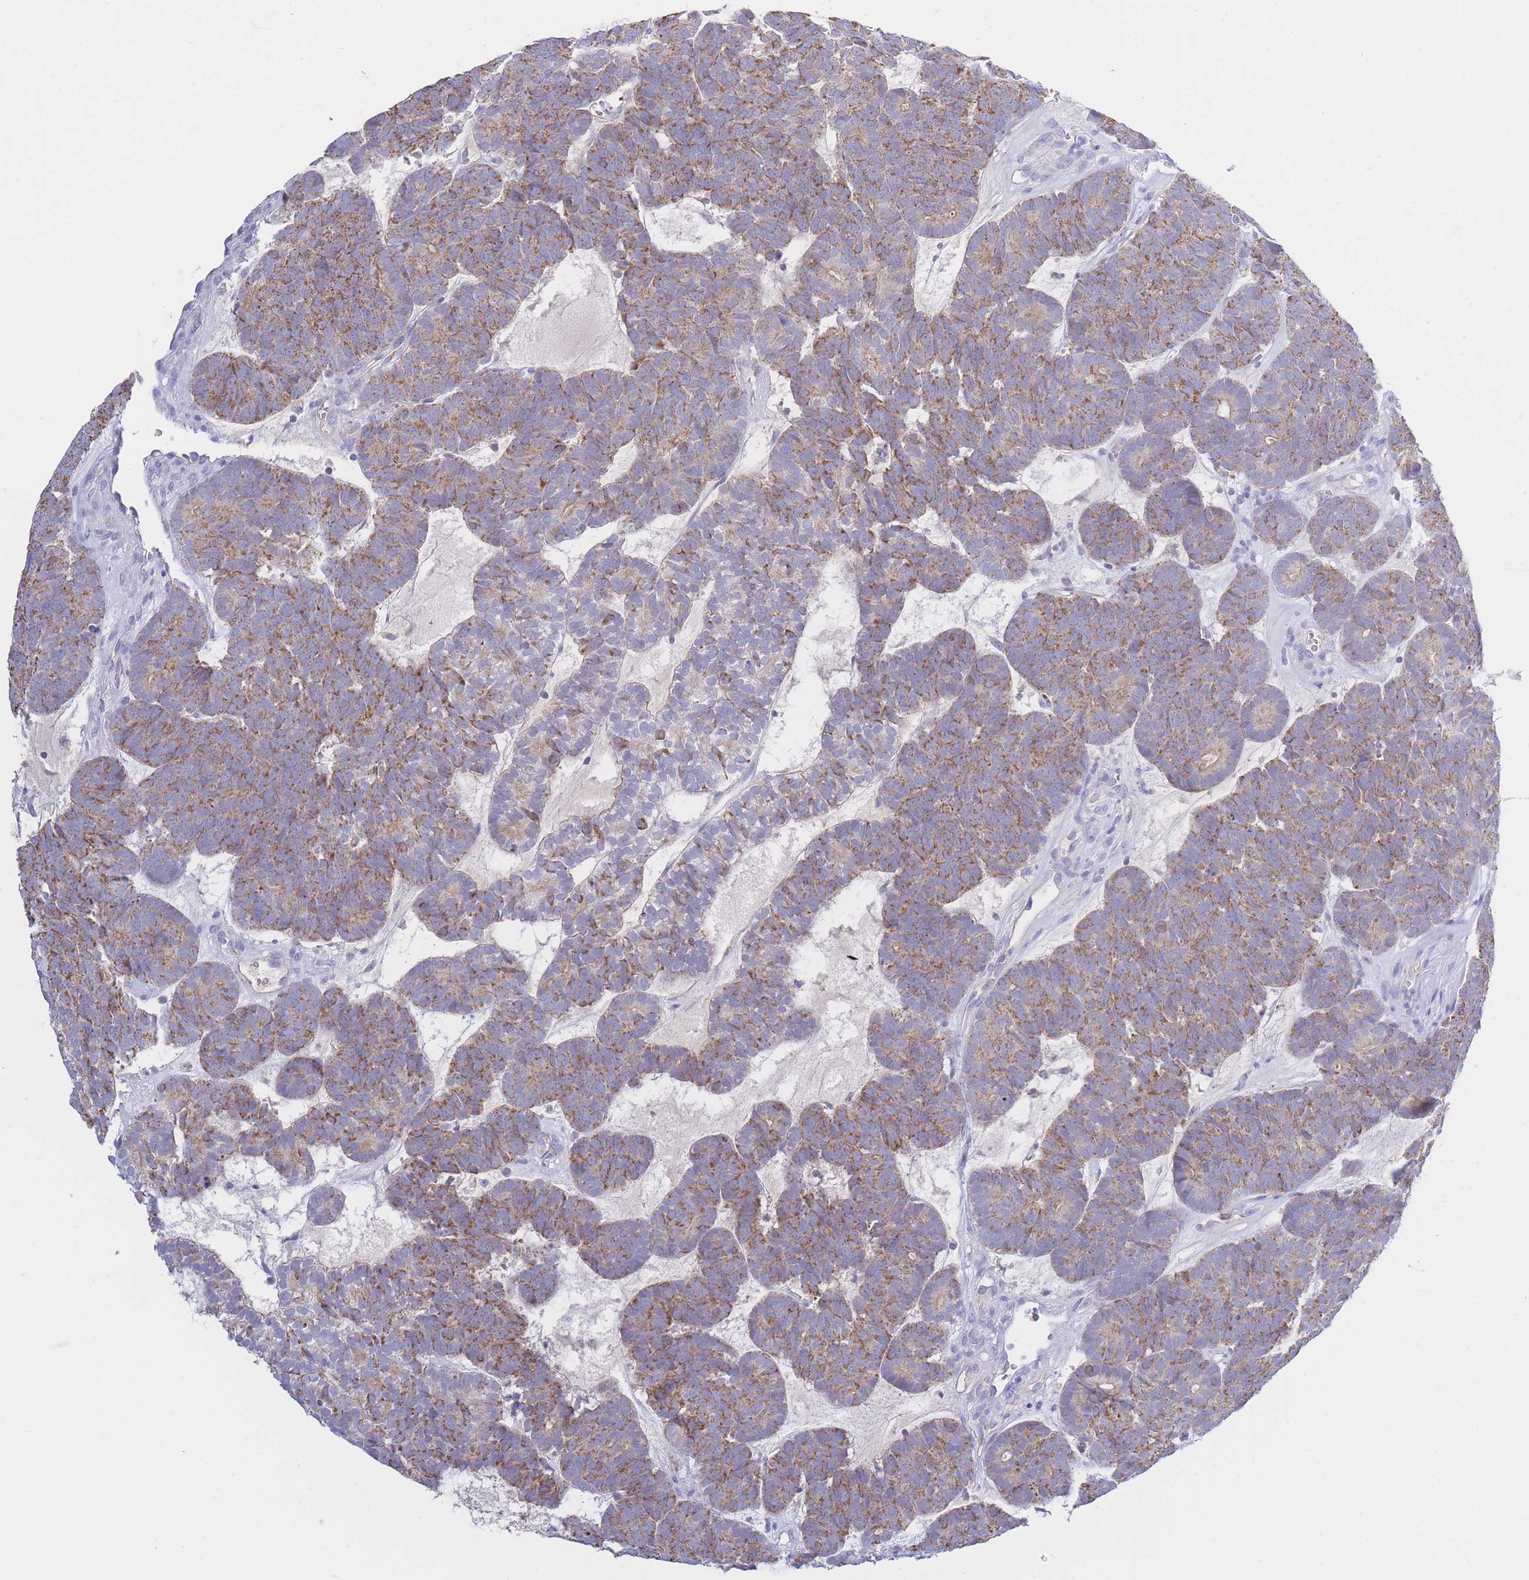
{"staining": {"intensity": "moderate", "quantity": ">75%", "location": "cytoplasmic/membranous"}, "tissue": "head and neck cancer", "cell_type": "Tumor cells", "image_type": "cancer", "snomed": [{"axis": "morphology", "description": "Adenocarcinoma, NOS"}, {"axis": "topography", "description": "Head-Neck"}], "caption": "Head and neck cancer was stained to show a protein in brown. There is medium levels of moderate cytoplasmic/membranous expression in approximately >75% of tumor cells. Immunohistochemistry stains the protein in brown and the nuclei are stained blue.", "gene": "NANP", "patient": {"sex": "female", "age": 81}}